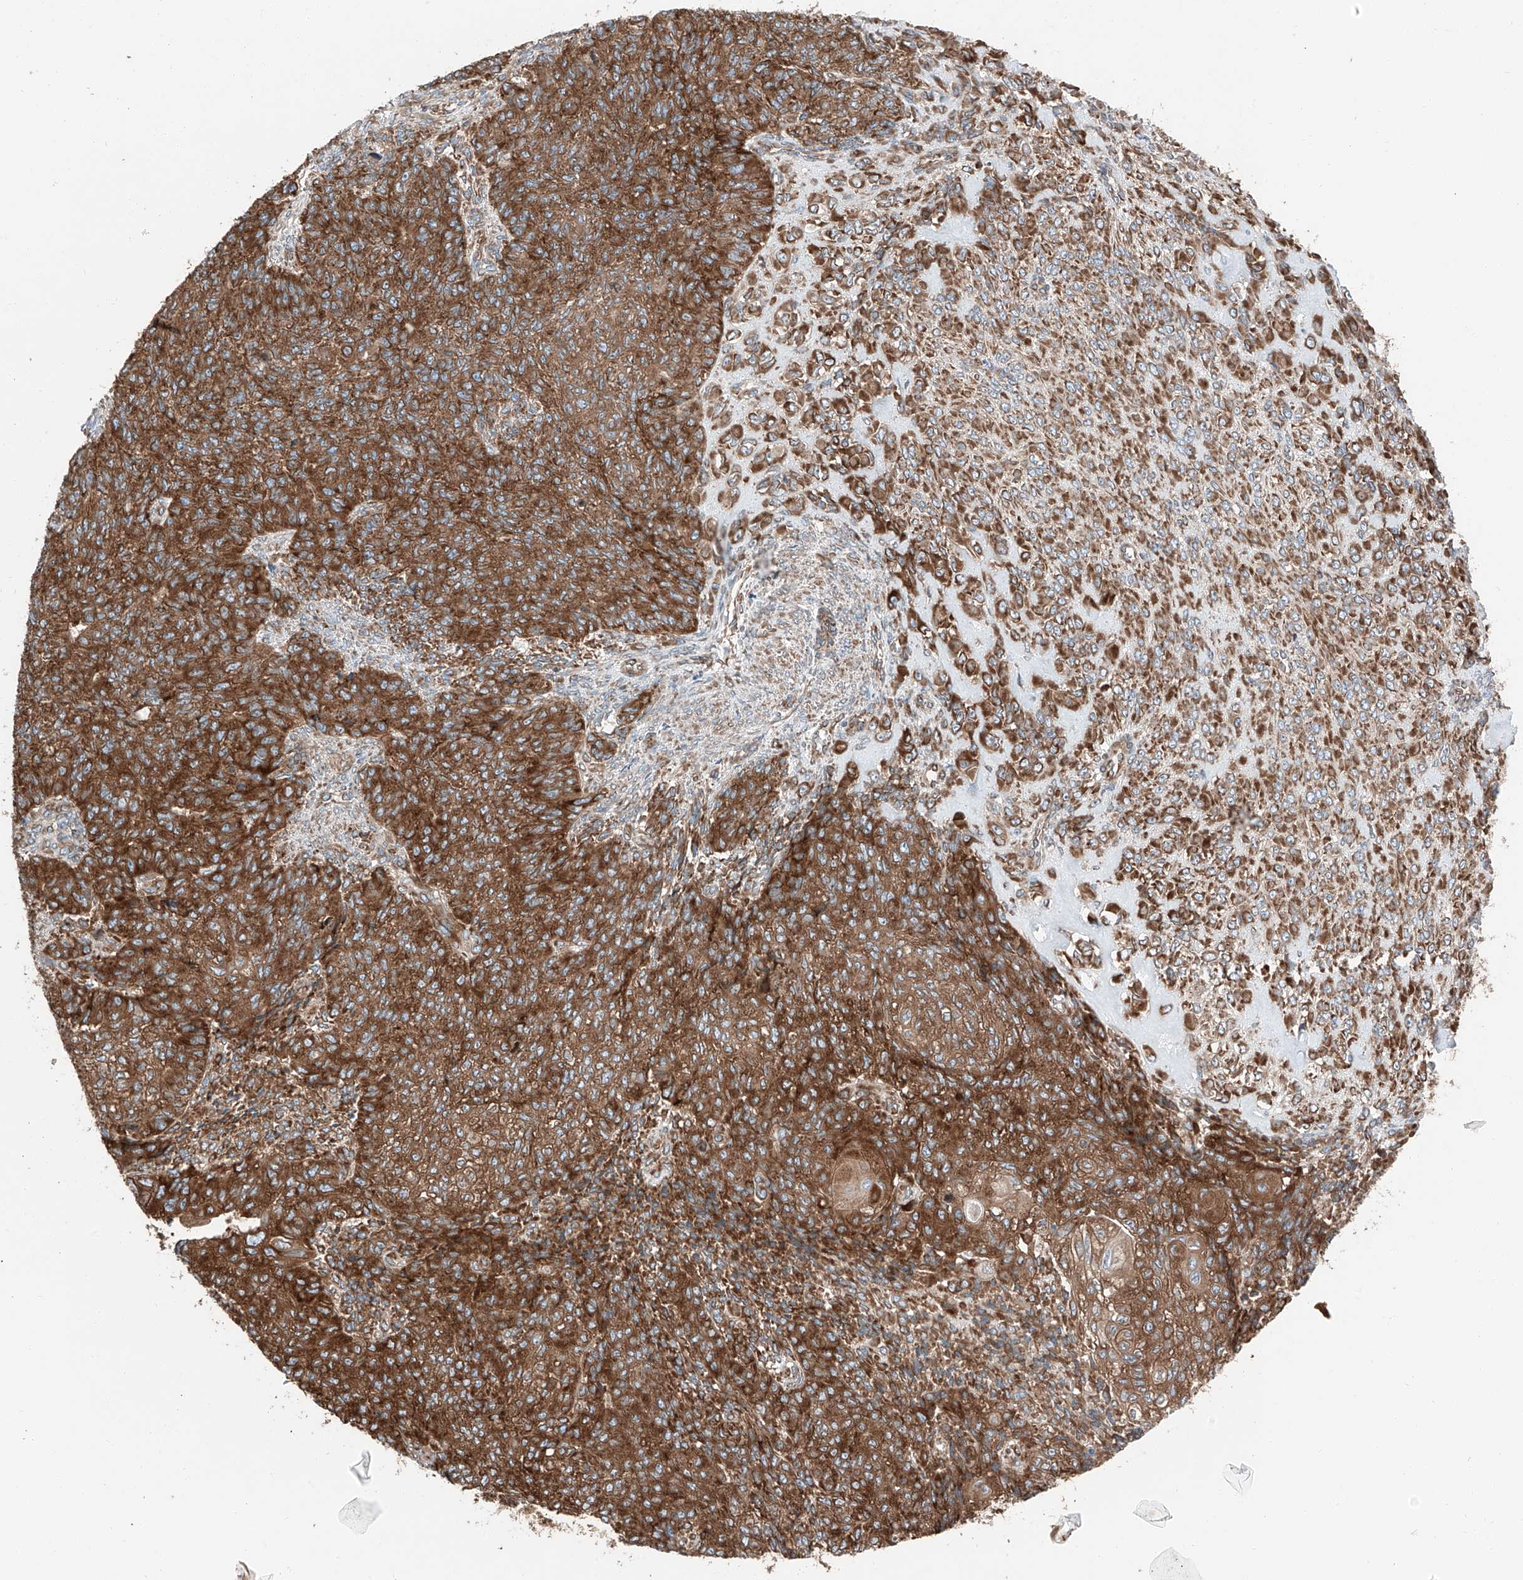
{"staining": {"intensity": "strong", "quantity": ">75%", "location": "cytoplasmic/membranous"}, "tissue": "endometrial cancer", "cell_type": "Tumor cells", "image_type": "cancer", "snomed": [{"axis": "morphology", "description": "Adenocarcinoma, NOS"}, {"axis": "topography", "description": "Endometrium"}], "caption": "Immunohistochemical staining of human endometrial adenocarcinoma displays high levels of strong cytoplasmic/membranous protein expression in approximately >75% of tumor cells.", "gene": "ZC3H15", "patient": {"sex": "female", "age": 32}}